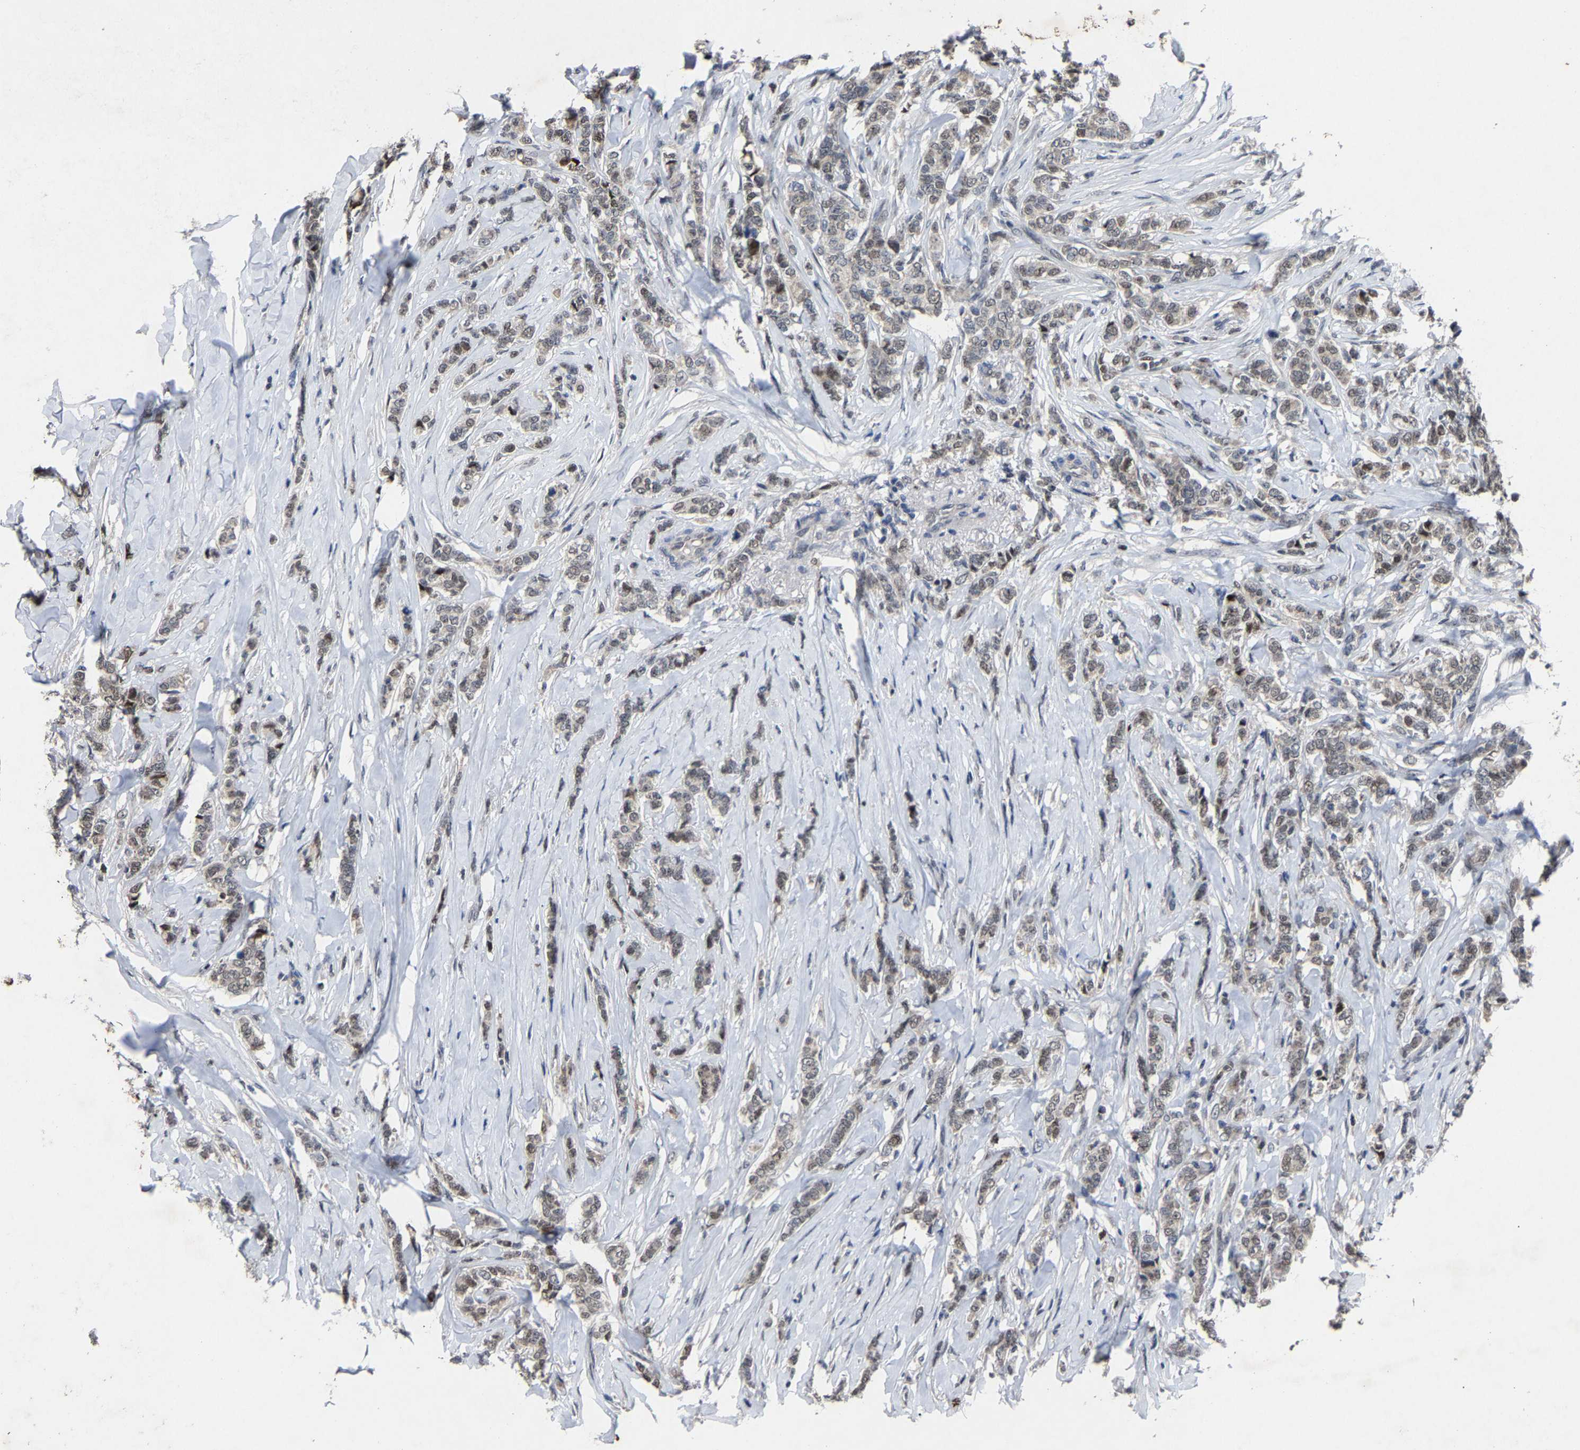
{"staining": {"intensity": "weak", "quantity": ">75%", "location": "nuclear"}, "tissue": "breast cancer", "cell_type": "Tumor cells", "image_type": "cancer", "snomed": [{"axis": "morphology", "description": "Lobular carcinoma"}, {"axis": "topography", "description": "Skin"}, {"axis": "topography", "description": "Breast"}], "caption": "This is an image of immunohistochemistry (IHC) staining of lobular carcinoma (breast), which shows weak staining in the nuclear of tumor cells.", "gene": "LSM8", "patient": {"sex": "female", "age": 46}}